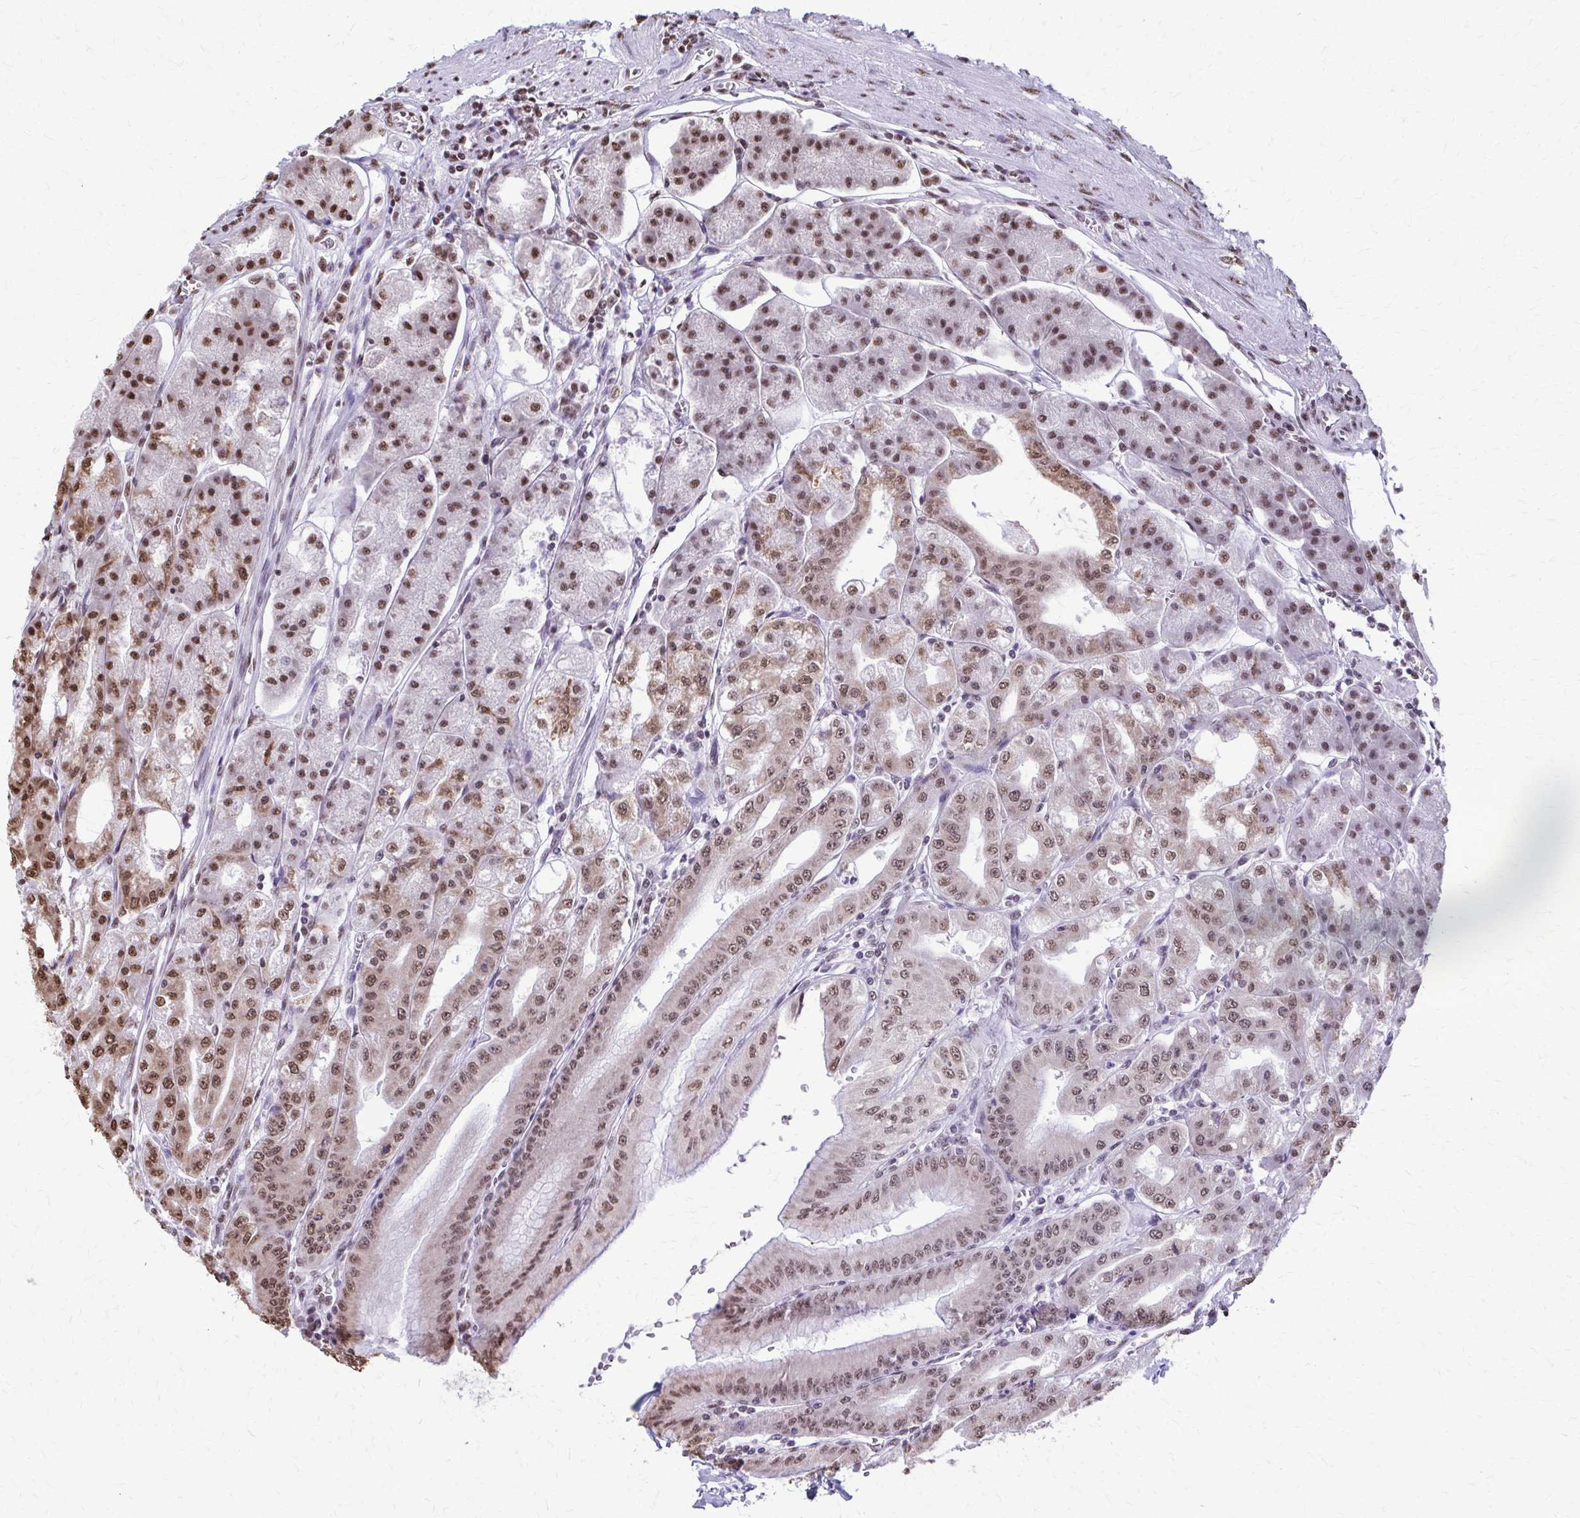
{"staining": {"intensity": "moderate", "quantity": ">75%", "location": "nuclear"}, "tissue": "stomach", "cell_type": "Glandular cells", "image_type": "normal", "snomed": [{"axis": "morphology", "description": "Normal tissue, NOS"}, {"axis": "topography", "description": "Stomach, lower"}], "caption": "Immunohistochemical staining of benign stomach demonstrates moderate nuclear protein positivity in about >75% of glandular cells. (DAB (3,3'-diaminobenzidine) IHC with brightfield microscopy, high magnification).", "gene": "SNRPA", "patient": {"sex": "male", "age": 71}}